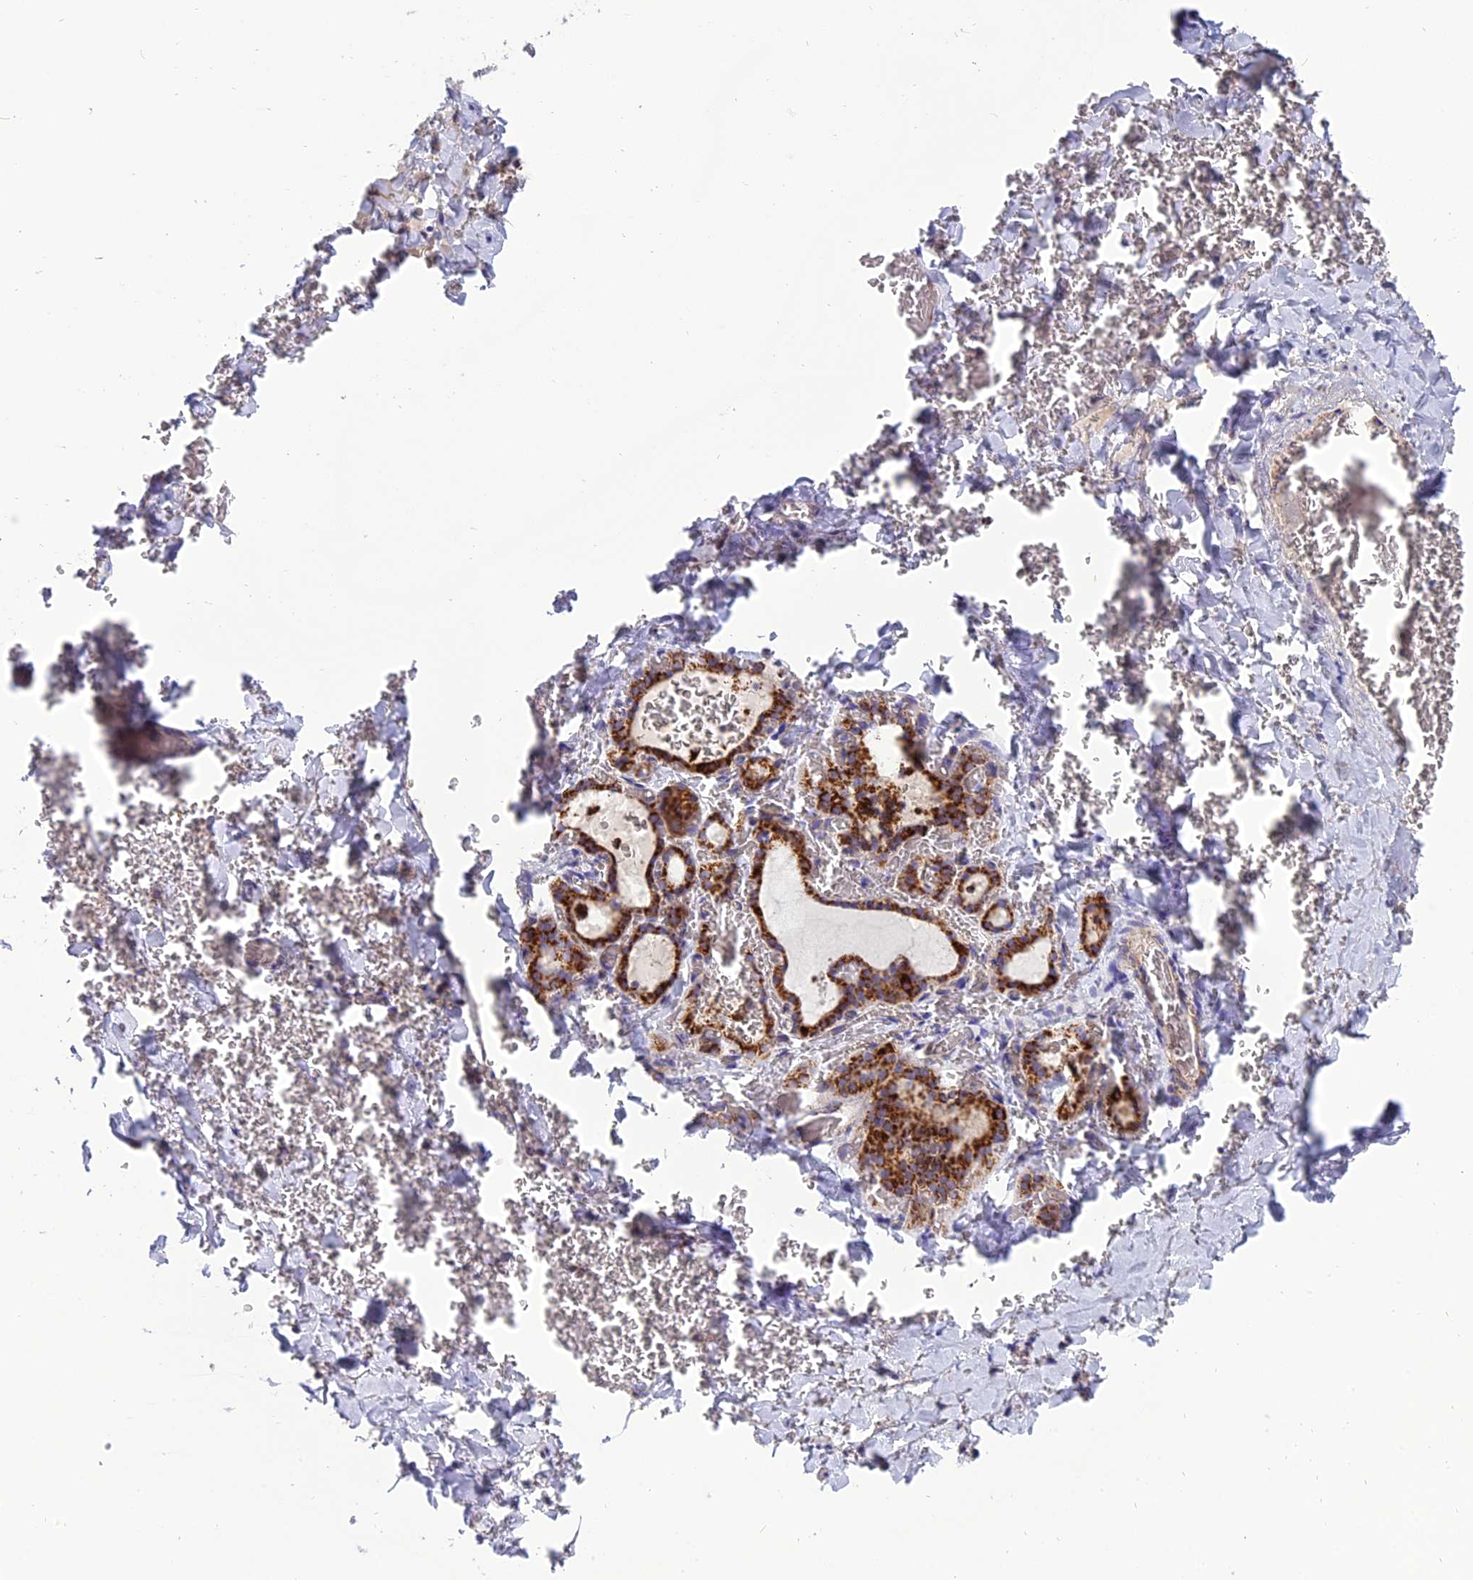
{"staining": {"intensity": "strong", "quantity": ">75%", "location": "cytoplasmic/membranous"}, "tissue": "thyroid gland", "cell_type": "Glandular cells", "image_type": "normal", "snomed": [{"axis": "morphology", "description": "Normal tissue, NOS"}, {"axis": "topography", "description": "Thyroid gland"}], "caption": "Protein staining of normal thyroid gland displays strong cytoplasmic/membranous staining in about >75% of glandular cells. (brown staining indicates protein expression, while blue staining denotes nuclei).", "gene": "MRPS34", "patient": {"sex": "female", "age": 39}}